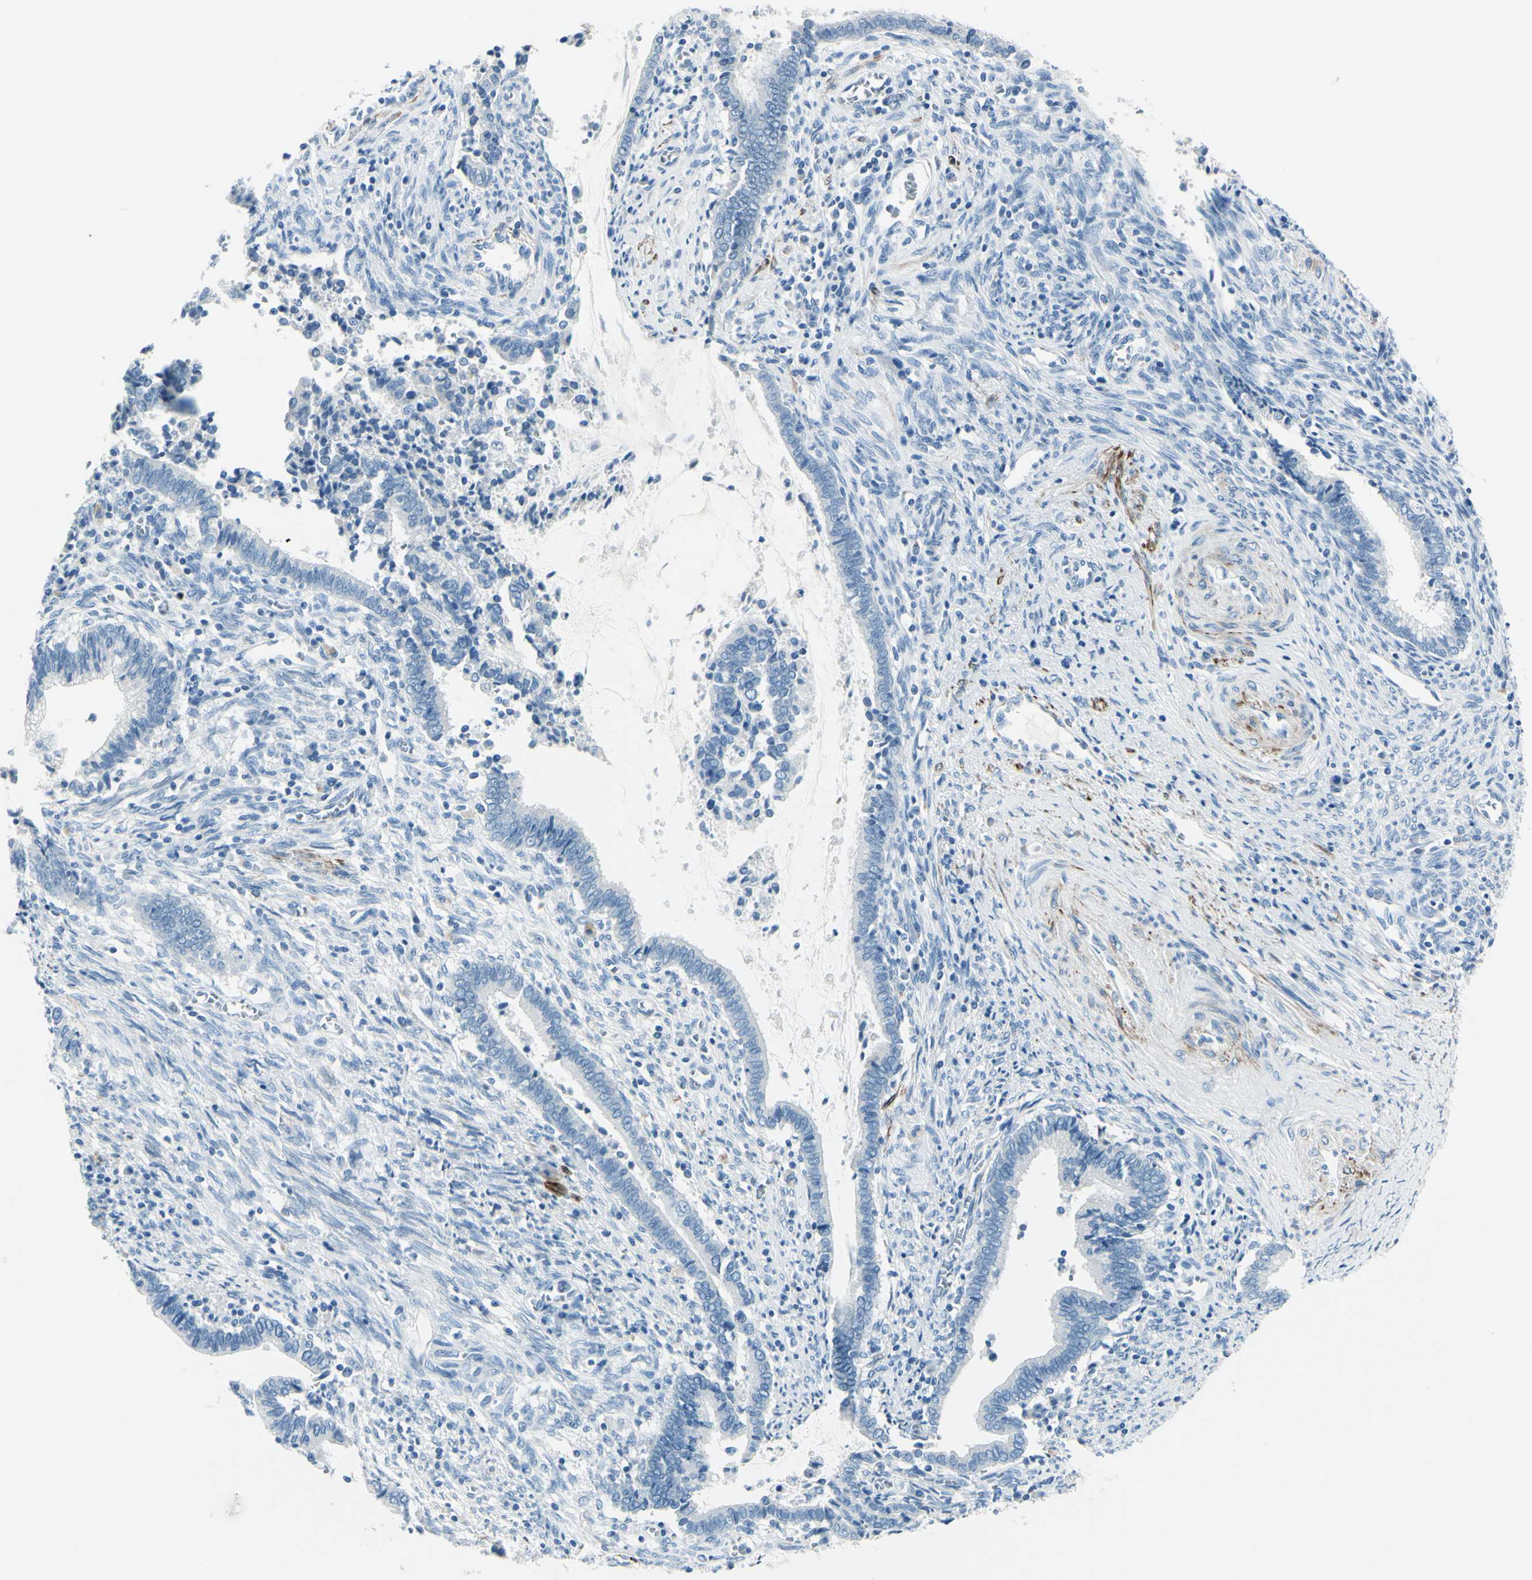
{"staining": {"intensity": "negative", "quantity": "none", "location": "none"}, "tissue": "cervical cancer", "cell_type": "Tumor cells", "image_type": "cancer", "snomed": [{"axis": "morphology", "description": "Adenocarcinoma, NOS"}, {"axis": "topography", "description": "Cervix"}], "caption": "Adenocarcinoma (cervical) was stained to show a protein in brown. There is no significant staining in tumor cells.", "gene": "CDH15", "patient": {"sex": "female", "age": 44}}